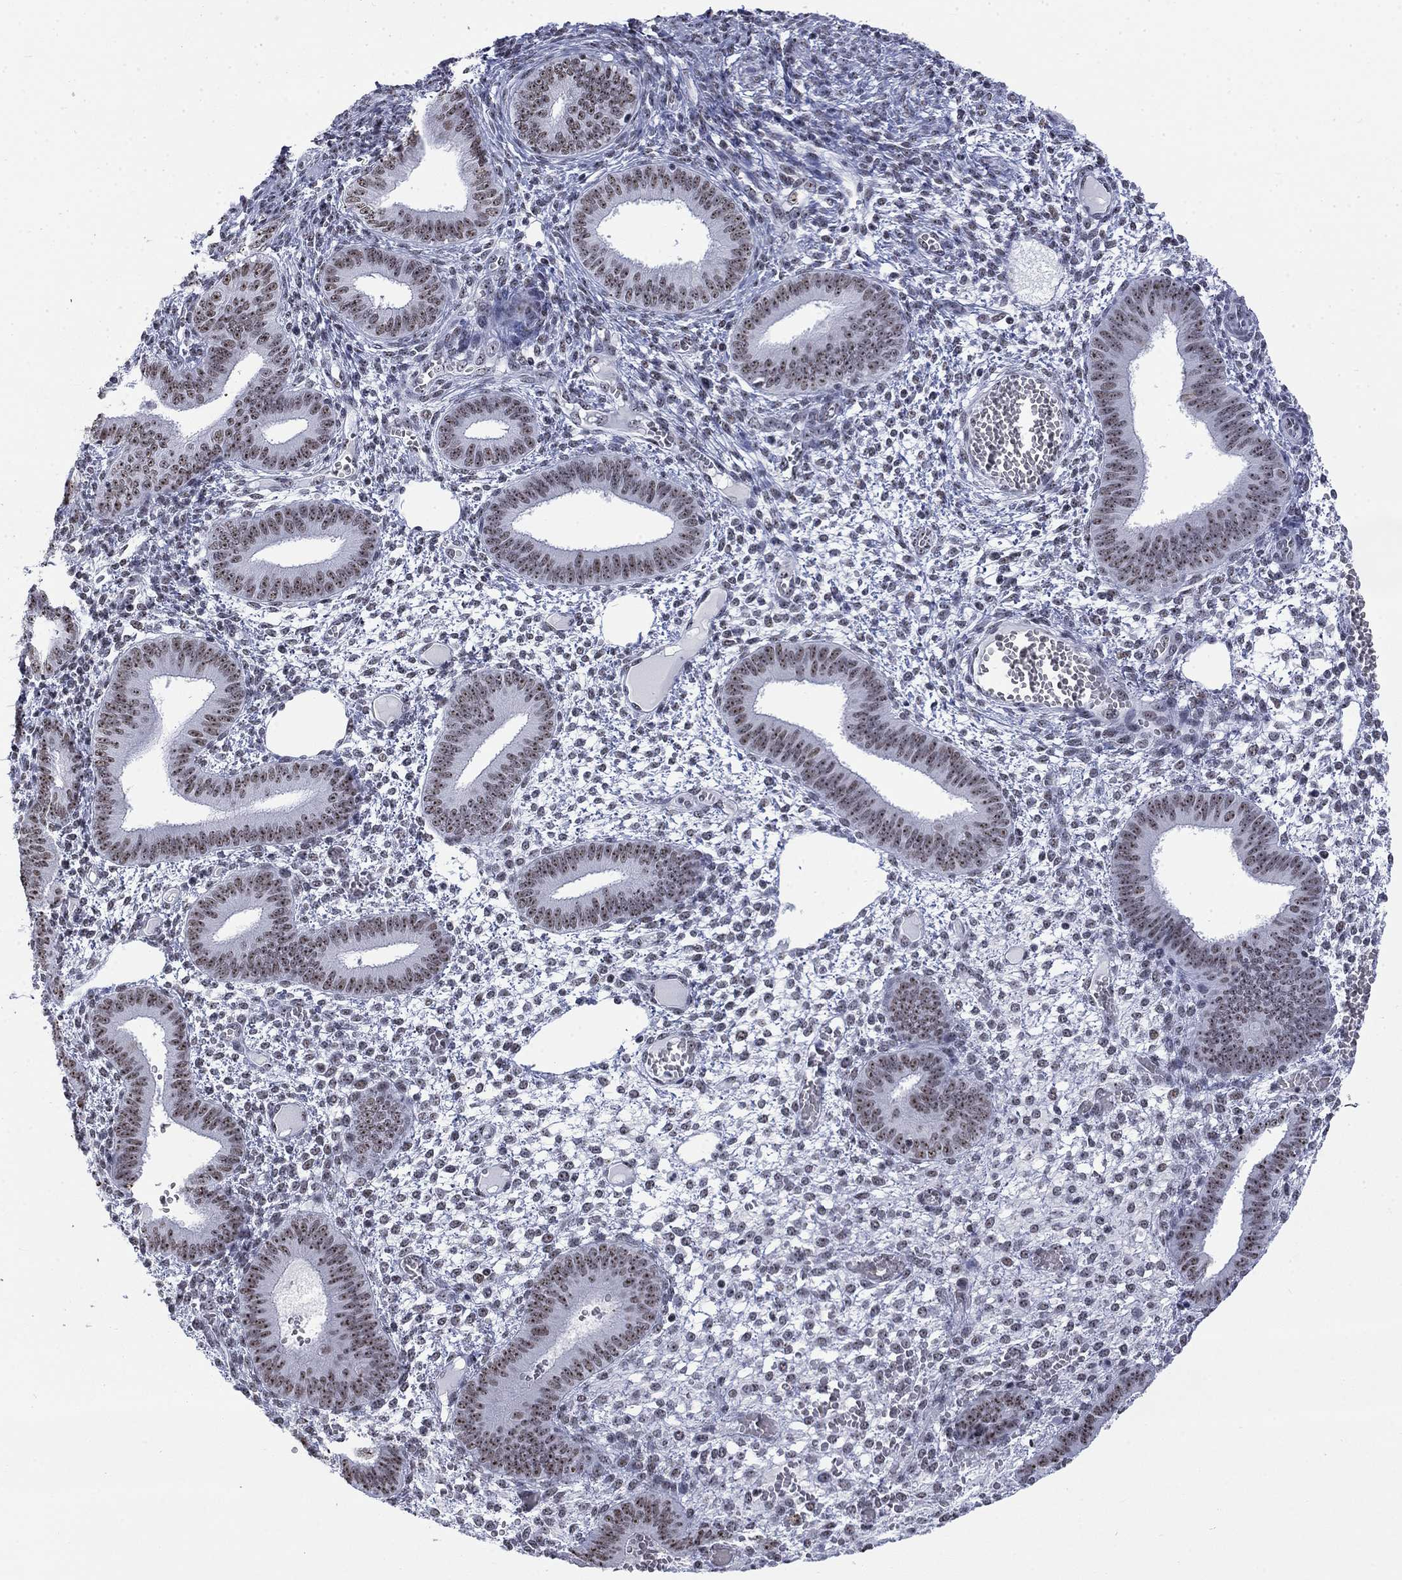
{"staining": {"intensity": "negative", "quantity": "none", "location": "none"}, "tissue": "endometrium", "cell_type": "Cells in endometrial stroma", "image_type": "normal", "snomed": [{"axis": "morphology", "description": "Normal tissue, NOS"}, {"axis": "topography", "description": "Endometrium"}], "caption": "There is no significant staining in cells in endometrial stroma of endometrium. Brightfield microscopy of immunohistochemistry (IHC) stained with DAB (3,3'-diaminobenzidine) (brown) and hematoxylin (blue), captured at high magnification.", "gene": "CSRNP3", "patient": {"sex": "female", "age": 42}}